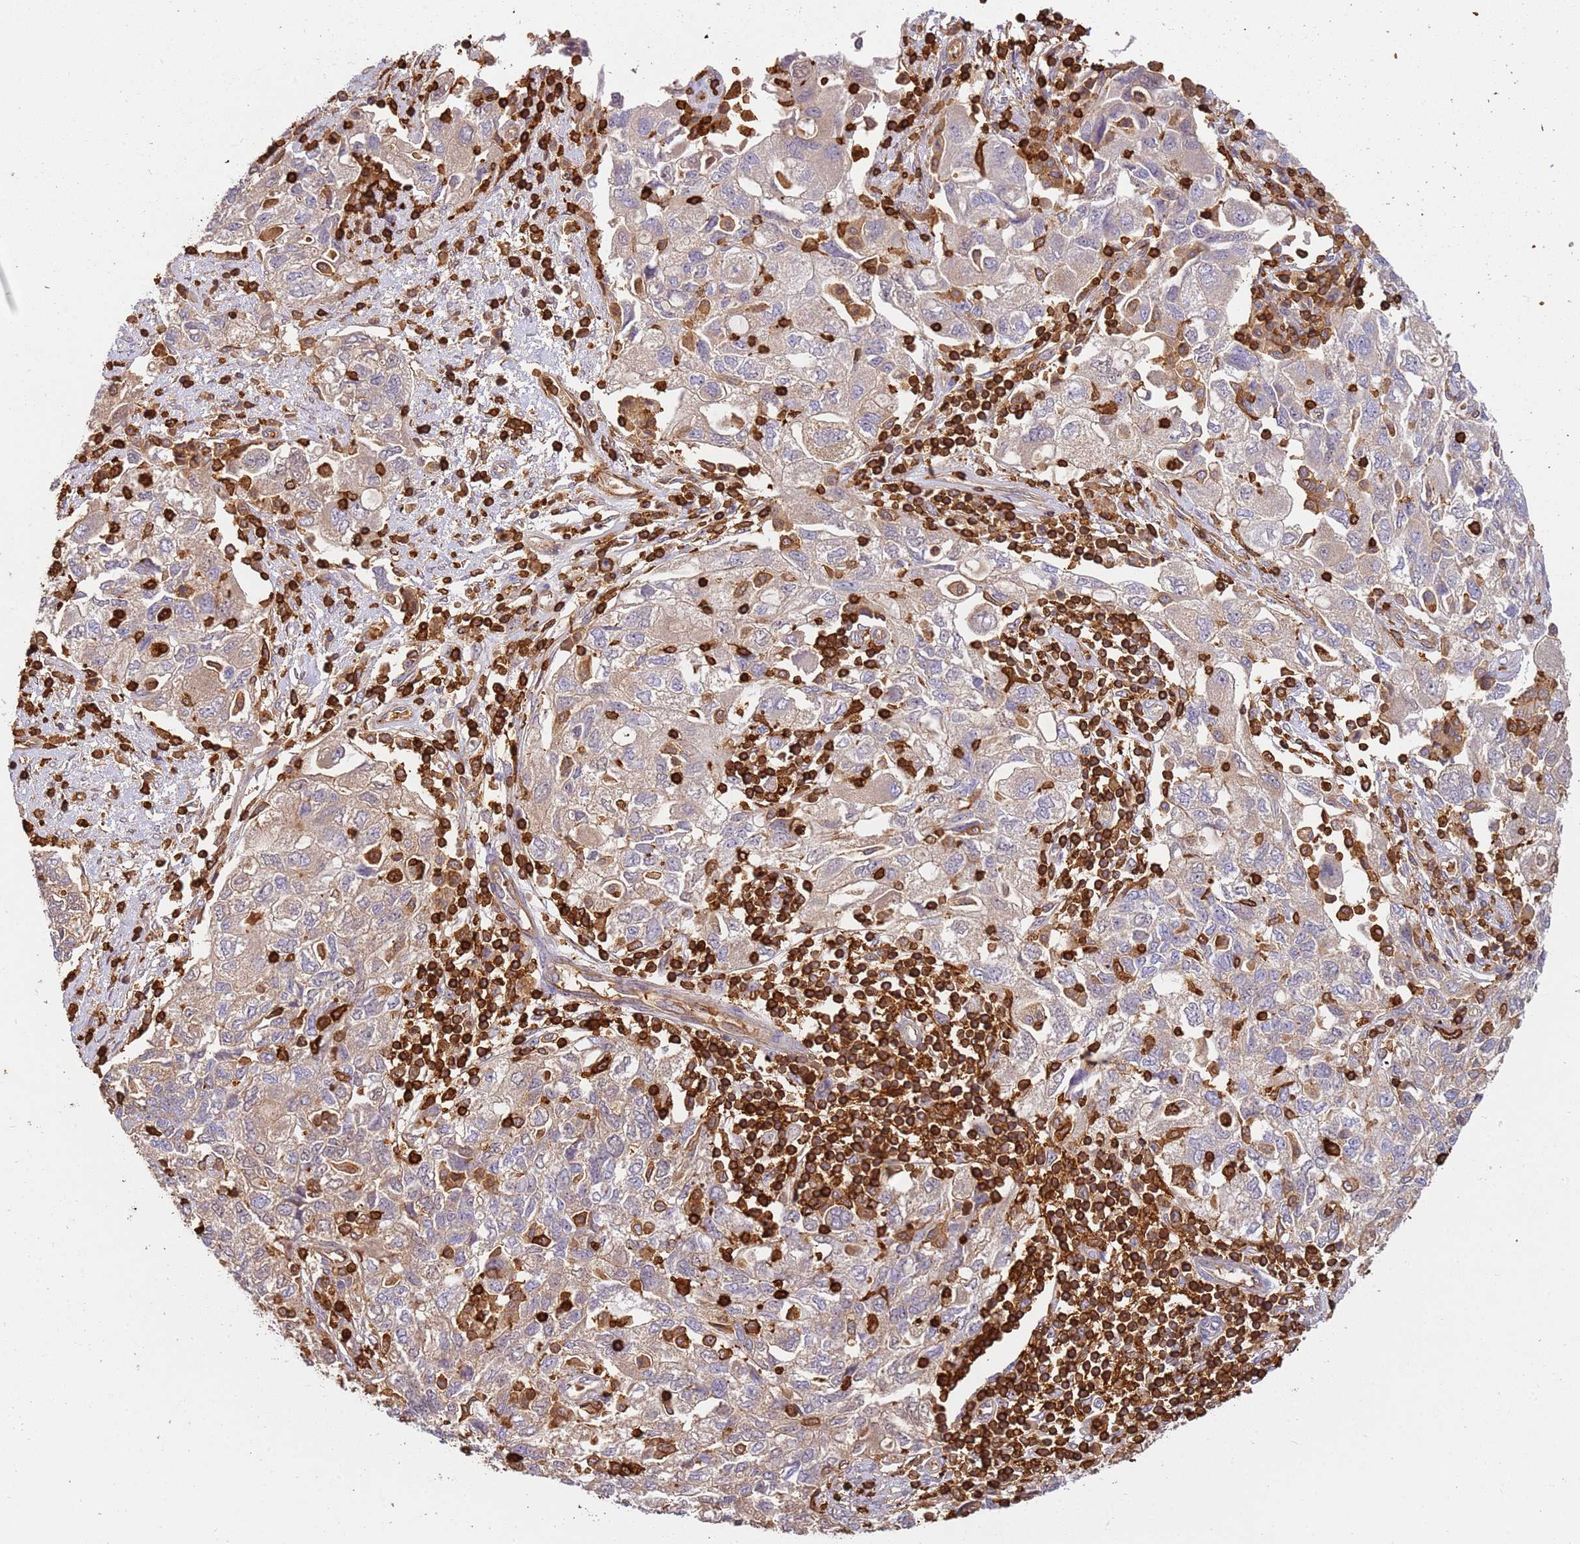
{"staining": {"intensity": "weak", "quantity": "25%-75%", "location": "cytoplasmic/membranous"}, "tissue": "ovarian cancer", "cell_type": "Tumor cells", "image_type": "cancer", "snomed": [{"axis": "morphology", "description": "Carcinoma, NOS"}, {"axis": "morphology", "description": "Cystadenocarcinoma, serous, NOS"}, {"axis": "topography", "description": "Ovary"}], "caption": "This photomicrograph displays serous cystadenocarcinoma (ovarian) stained with immunohistochemistry to label a protein in brown. The cytoplasmic/membranous of tumor cells show weak positivity for the protein. Nuclei are counter-stained blue.", "gene": "OR6P1", "patient": {"sex": "female", "age": 69}}